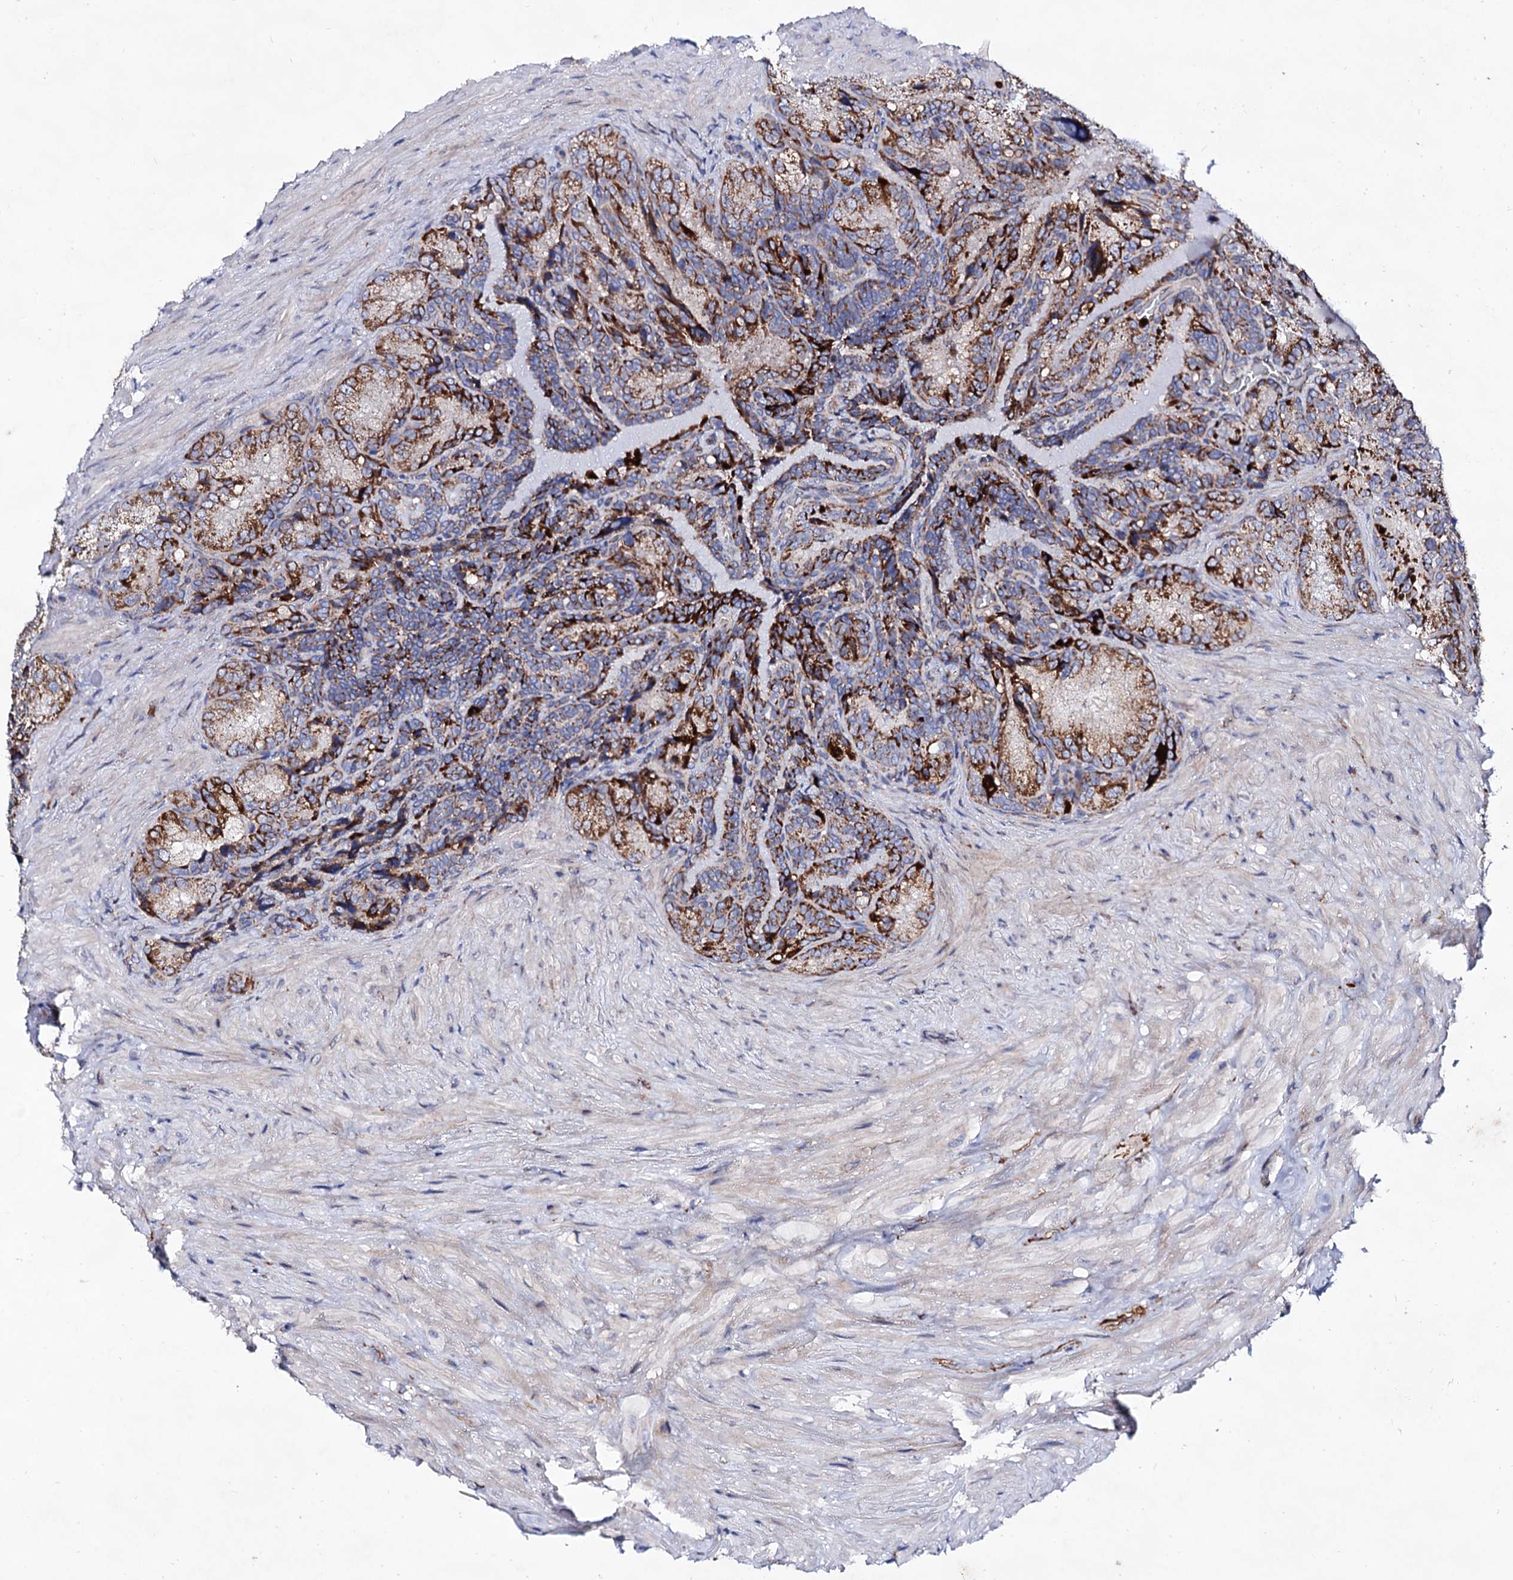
{"staining": {"intensity": "strong", "quantity": "25%-75%", "location": "cytoplasmic/membranous"}, "tissue": "seminal vesicle", "cell_type": "Glandular cells", "image_type": "normal", "snomed": [{"axis": "morphology", "description": "Normal tissue, NOS"}, {"axis": "topography", "description": "Seminal veicle"}], "caption": "Glandular cells display high levels of strong cytoplasmic/membranous staining in approximately 25%-75% of cells in unremarkable seminal vesicle. Using DAB (3,3'-diaminobenzidine) (brown) and hematoxylin (blue) stains, captured at high magnification using brightfield microscopy.", "gene": "ACAD9", "patient": {"sex": "male", "age": 62}}